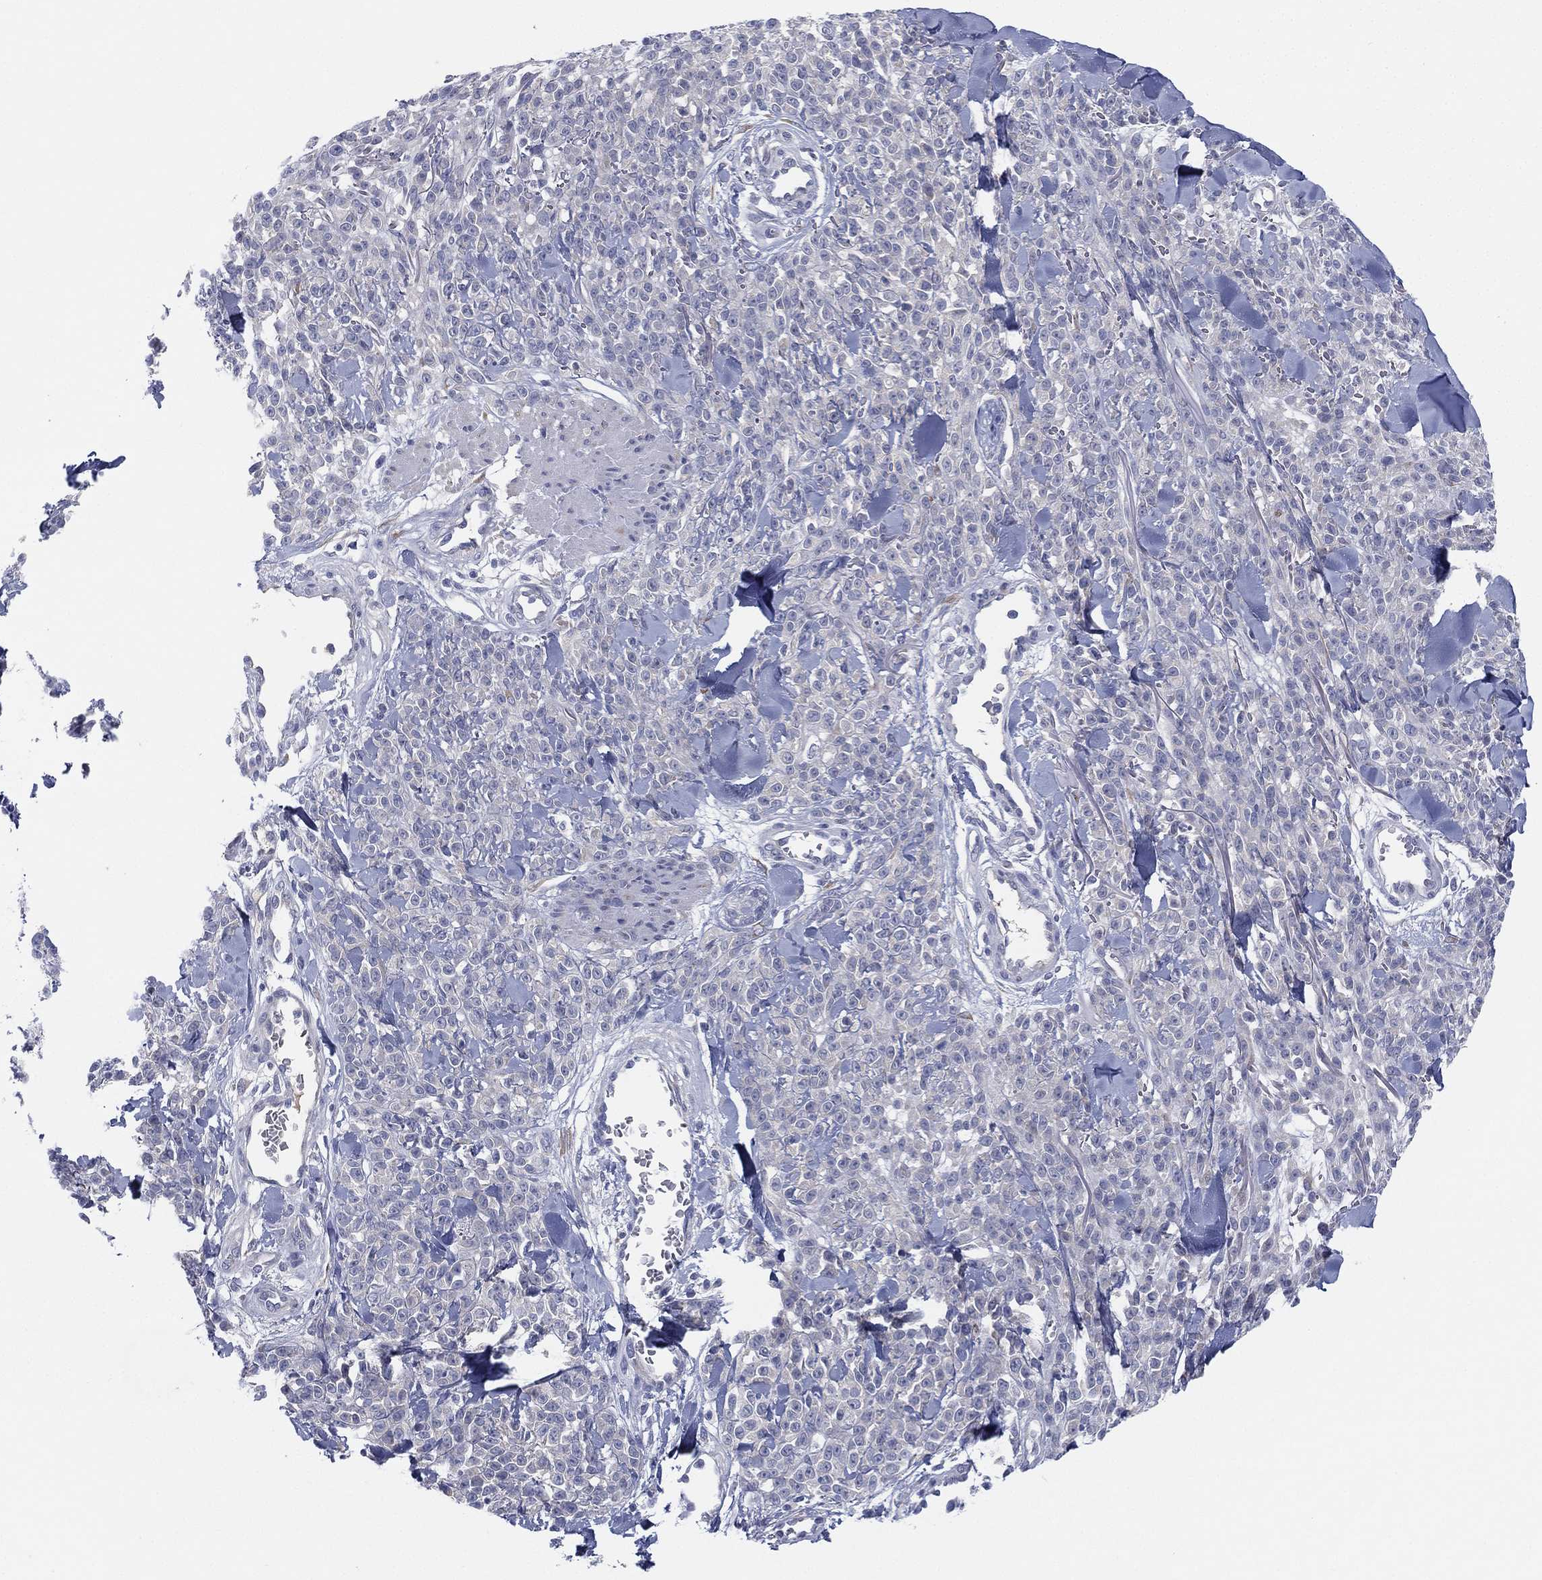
{"staining": {"intensity": "negative", "quantity": "none", "location": "none"}, "tissue": "melanoma", "cell_type": "Tumor cells", "image_type": "cancer", "snomed": [{"axis": "morphology", "description": "Malignant melanoma, NOS"}, {"axis": "topography", "description": "Skin"}, {"axis": "topography", "description": "Skin of trunk"}], "caption": "DAB immunohistochemical staining of melanoma displays no significant expression in tumor cells.", "gene": "MLF1", "patient": {"sex": "male", "age": 74}}